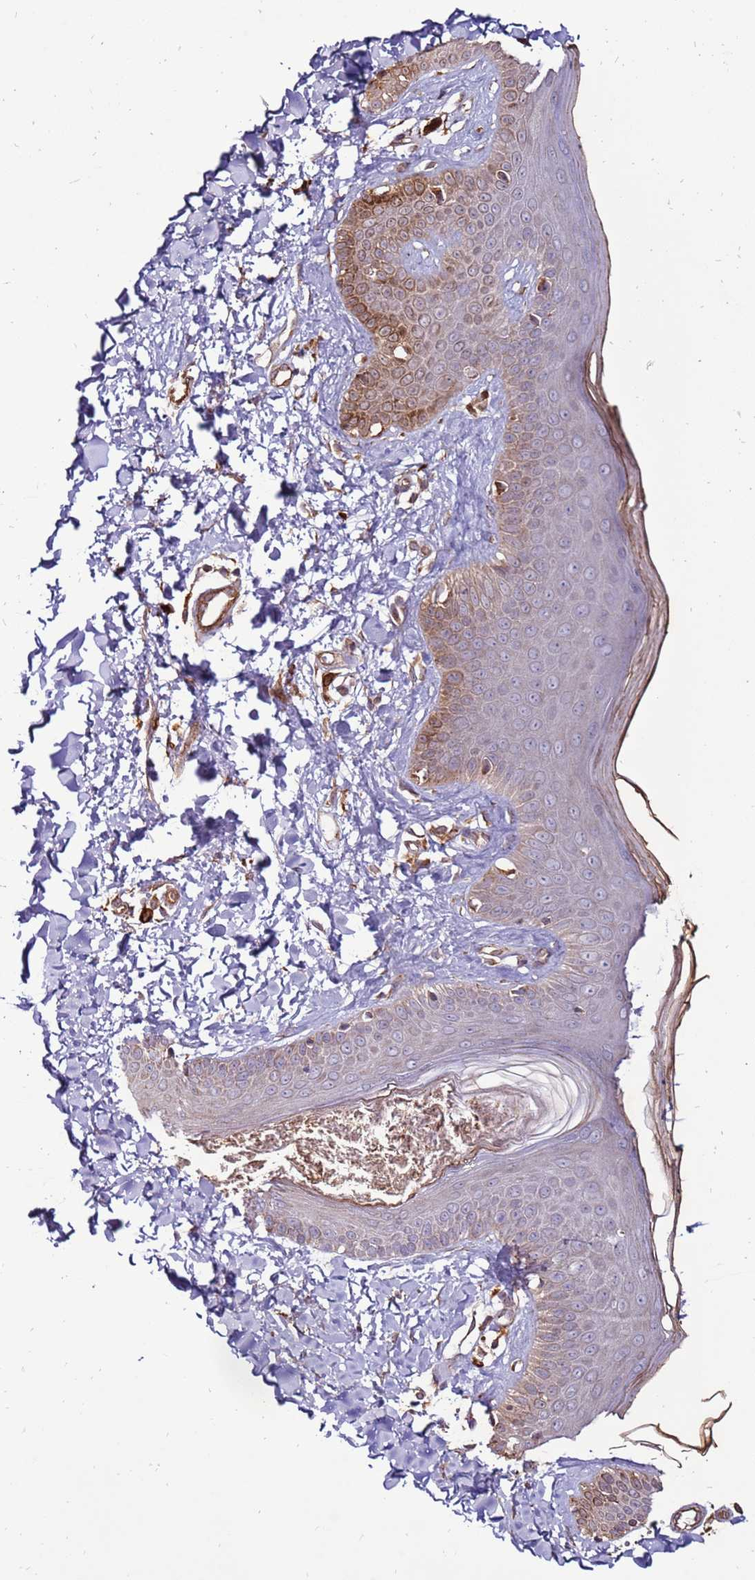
{"staining": {"intensity": "negative", "quantity": "none", "location": "none"}, "tissue": "skin", "cell_type": "Fibroblasts", "image_type": "normal", "snomed": [{"axis": "morphology", "description": "Normal tissue, NOS"}, {"axis": "topography", "description": "Skin"}], "caption": "Immunohistochemistry (IHC) of normal human skin shows no staining in fibroblasts.", "gene": "DDX59", "patient": {"sex": "male", "age": 52}}